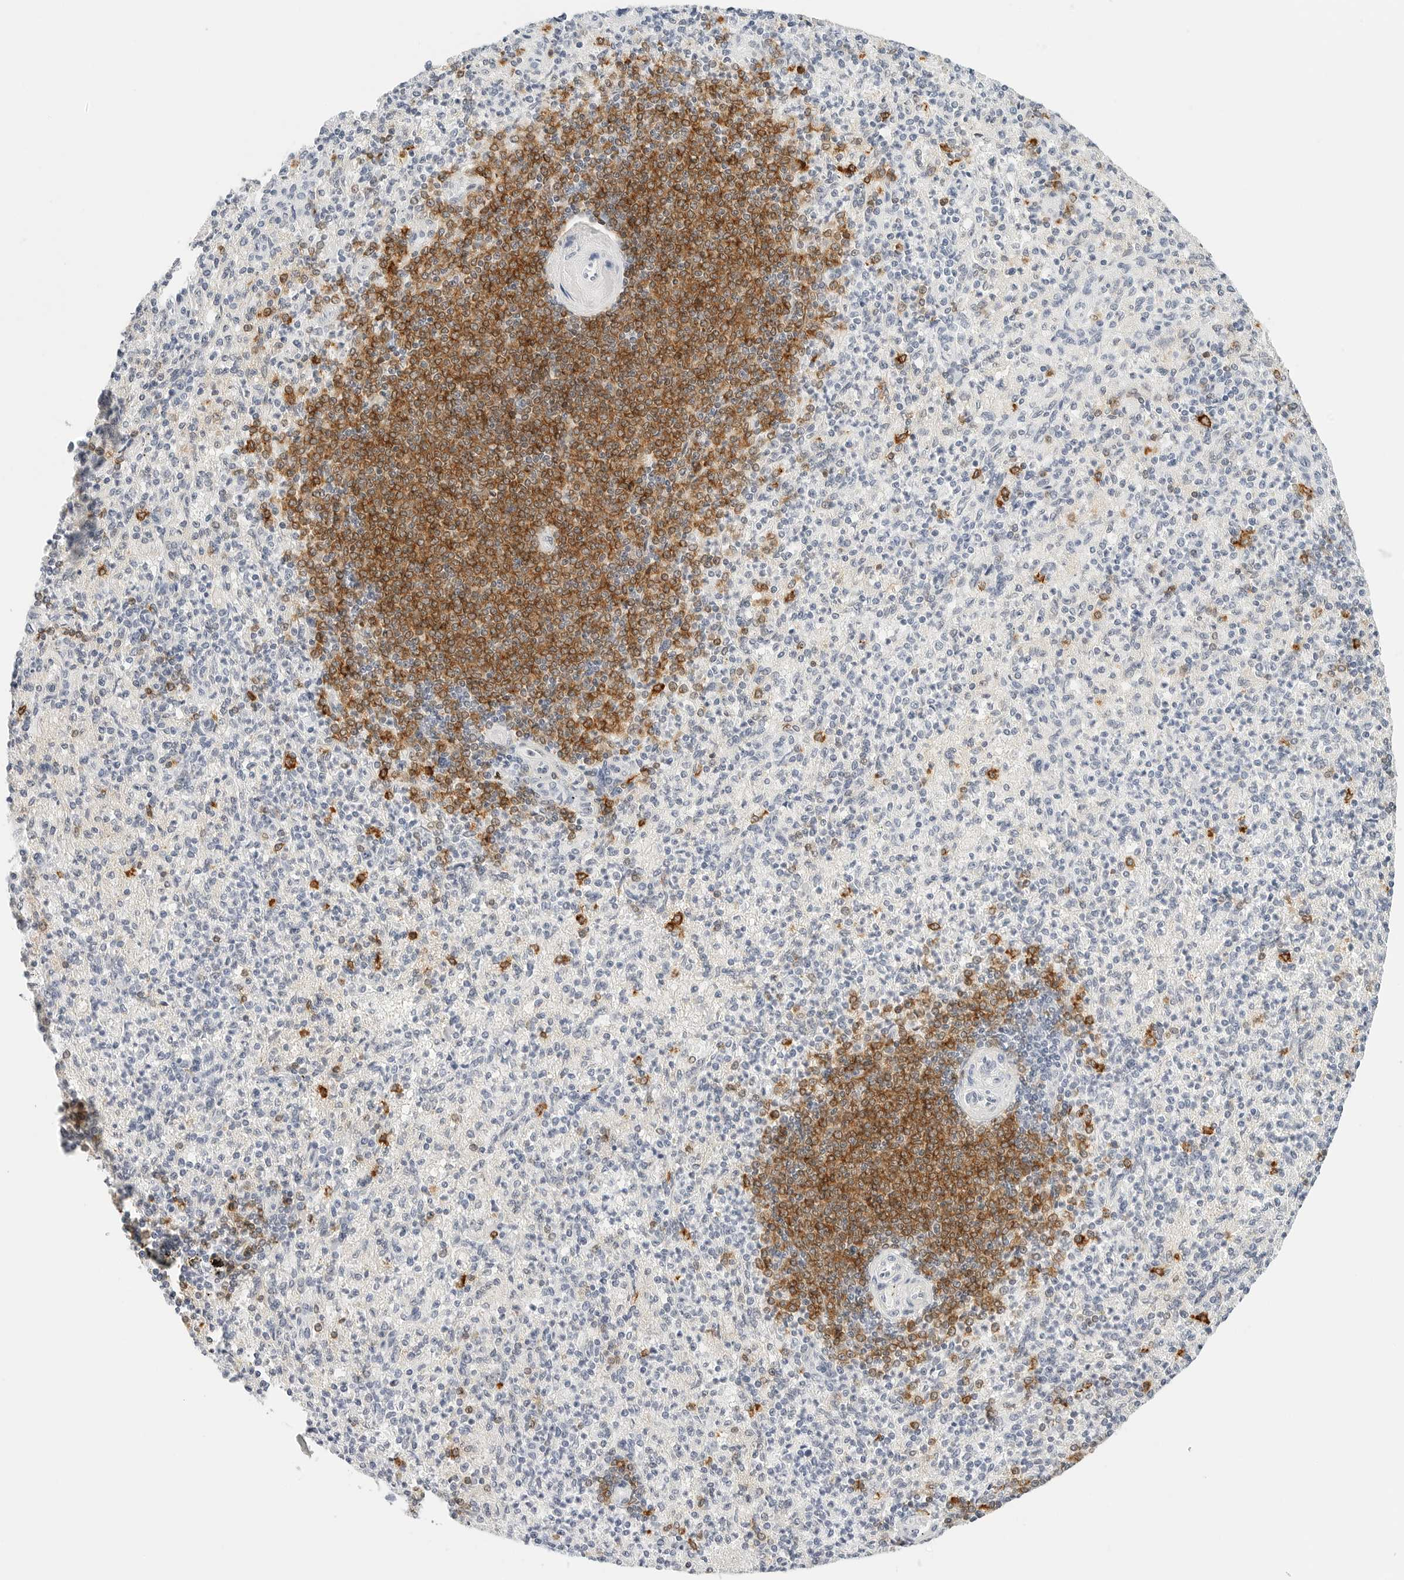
{"staining": {"intensity": "moderate", "quantity": "<25%", "location": "cytoplasmic/membranous,nuclear"}, "tissue": "spleen", "cell_type": "Cells in red pulp", "image_type": "normal", "snomed": [{"axis": "morphology", "description": "Normal tissue, NOS"}, {"axis": "topography", "description": "Spleen"}], "caption": "Immunohistochemical staining of normal spleen reveals moderate cytoplasmic/membranous,nuclear protein positivity in approximately <25% of cells in red pulp. The staining was performed using DAB, with brown indicating positive protein expression. Nuclei are stained blue with hematoxylin.", "gene": "CD22", "patient": {"sex": "female", "age": 74}}